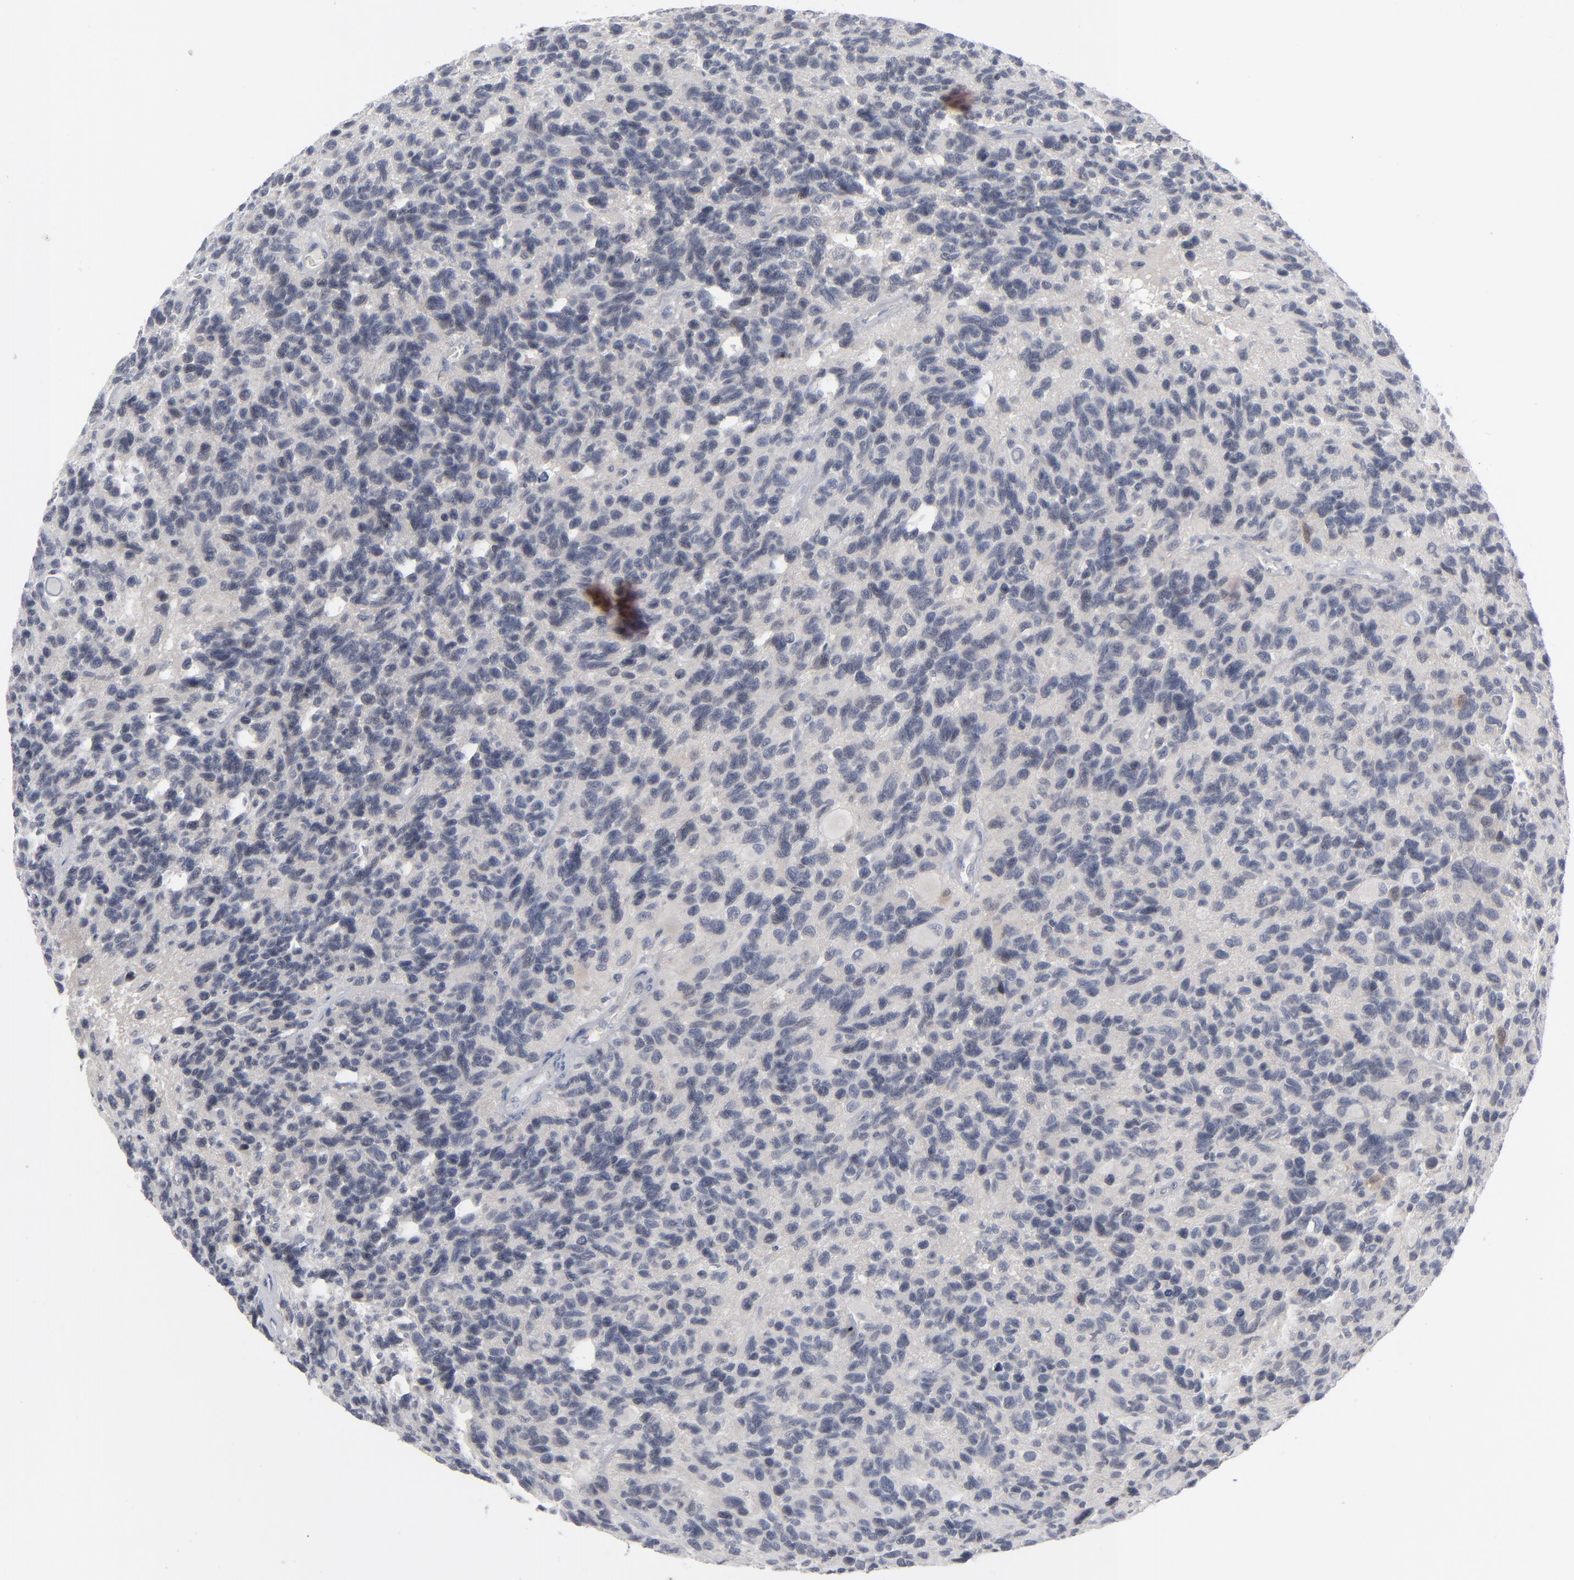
{"staining": {"intensity": "negative", "quantity": "none", "location": "none"}, "tissue": "glioma", "cell_type": "Tumor cells", "image_type": "cancer", "snomed": [{"axis": "morphology", "description": "Glioma, malignant, High grade"}, {"axis": "topography", "description": "Brain"}], "caption": "Malignant high-grade glioma was stained to show a protein in brown. There is no significant staining in tumor cells.", "gene": "POF1B", "patient": {"sex": "male", "age": 77}}